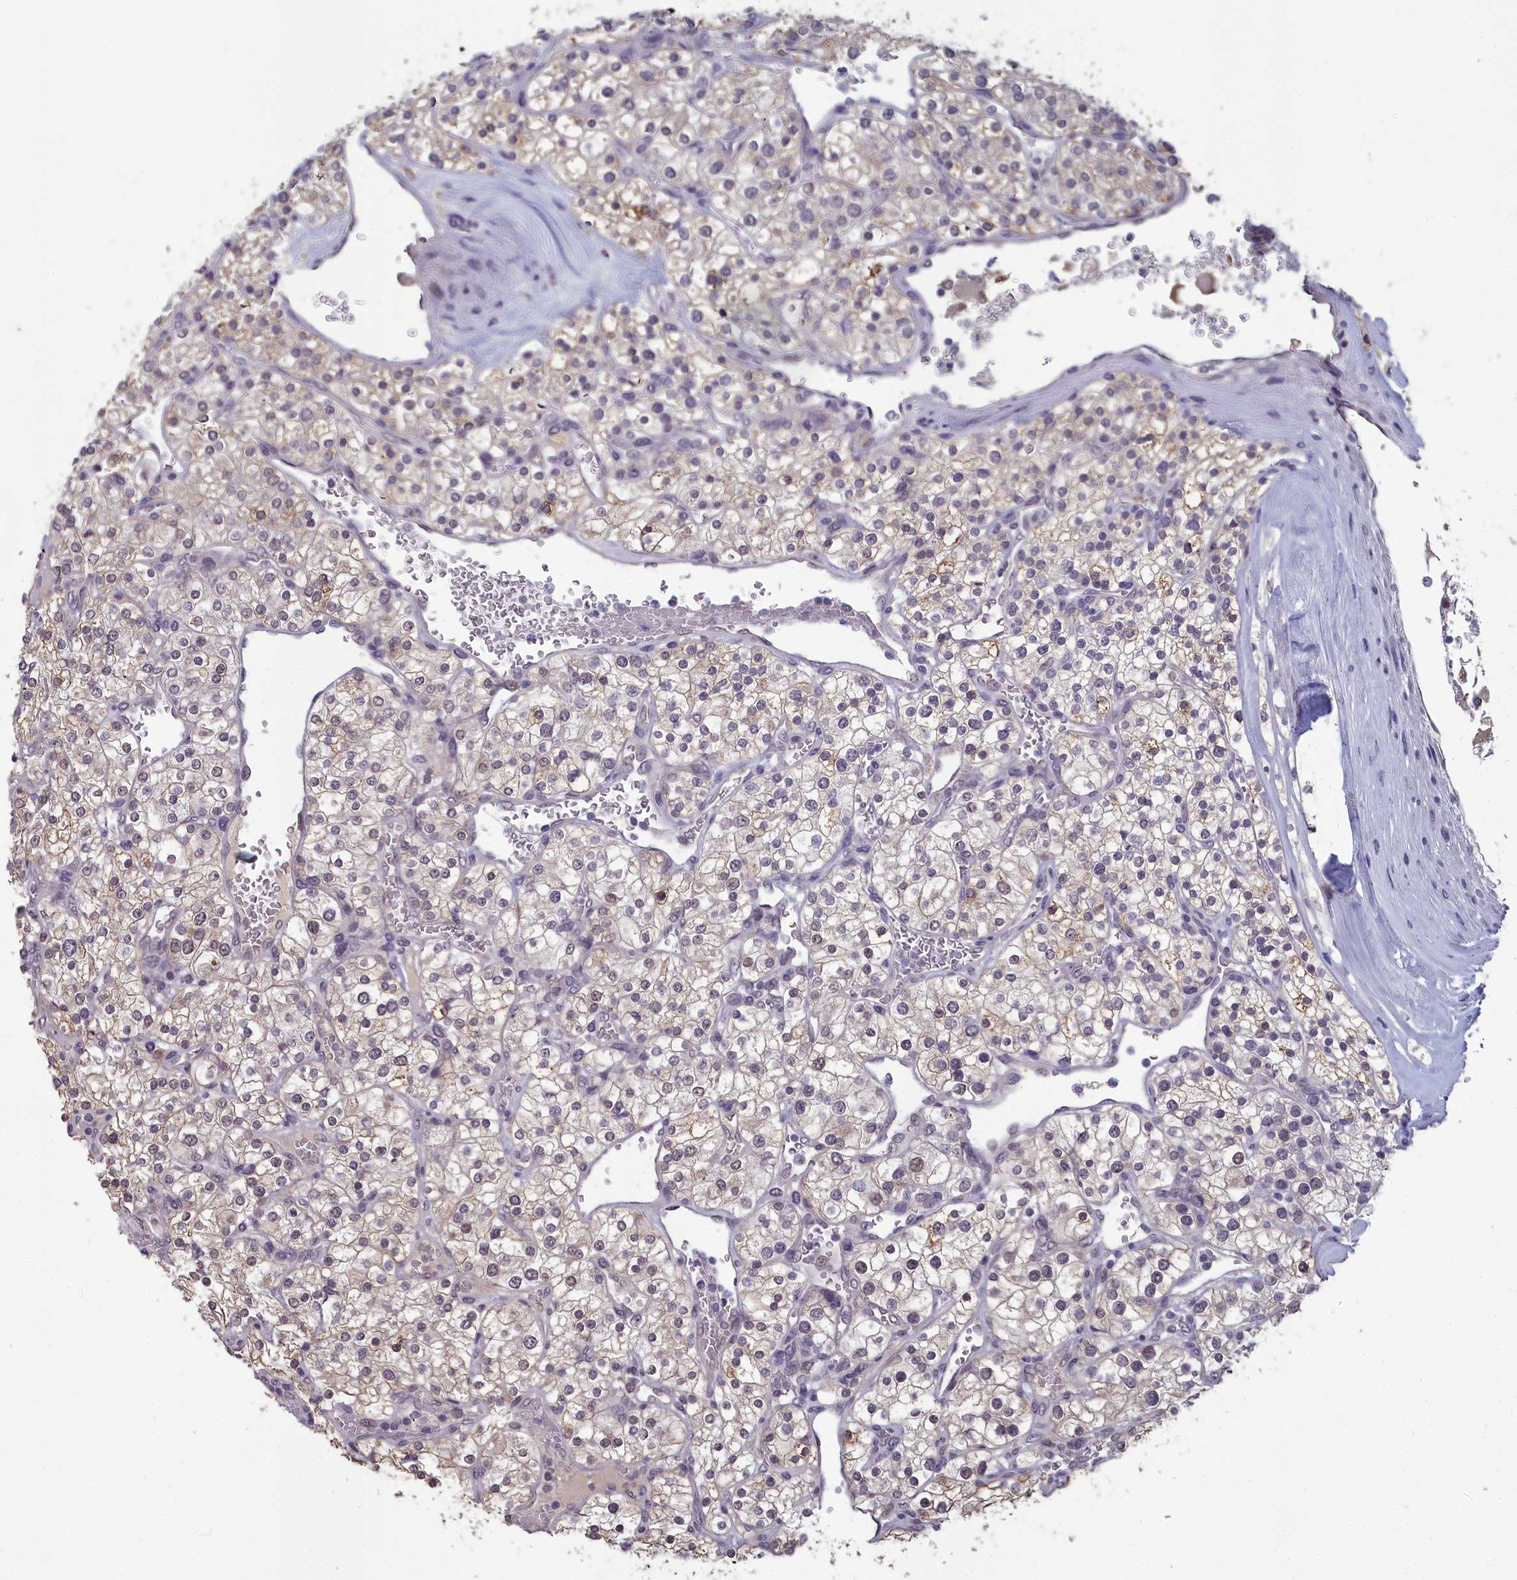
{"staining": {"intensity": "weak", "quantity": ">75%", "location": "cytoplasmic/membranous"}, "tissue": "renal cancer", "cell_type": "Tumor cells", "image_type": "cancer", "snomed": [{"axis": "morphology", "description": "Adenocarcinoma, NOS"}, {"axis": "topography", "description": "Kidney"}], "caption": "Brown immunohistochemical staining in human renal adenocarcinoma demonstrates weak cytoplasmic/membranous staining in approximately >75% of tumor cells. (Brightfield microscopy of DAB IHC at high magnification).", "gene": "MT-CO3", "patient": {"sex": "male", "age": 80}}